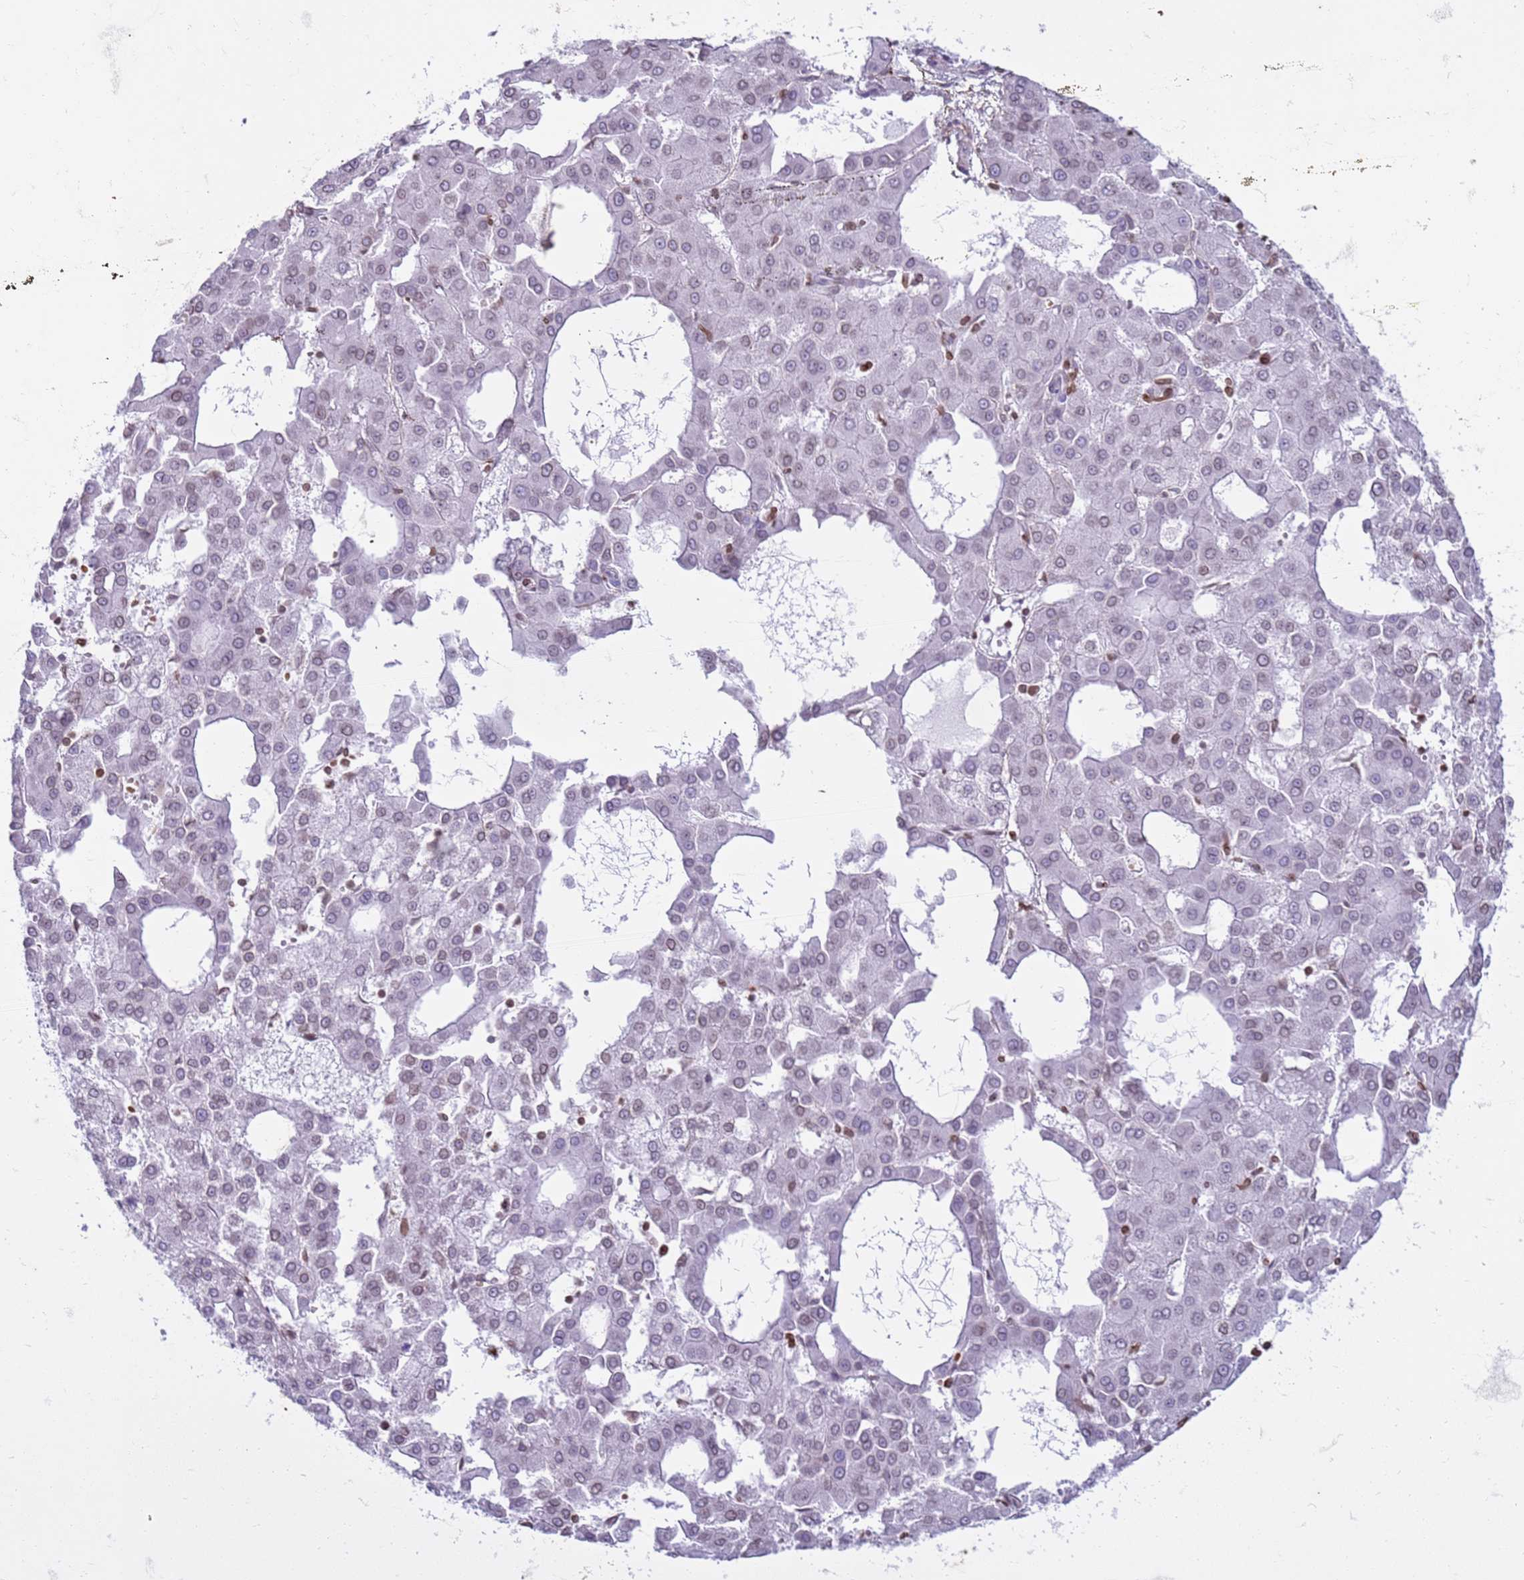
{"staining": {"intensity": "weak", "quantity": "<25%", "location": "cytoplasmic/membranous,nuclear"}, "tissue": "liver cancer", "cell_type": "Tumor cells", "image_type": "cancer", "snomed": [{"axis": "morphology", "description": "Carcinoma, Hepatocellular, NOS"}, {"axis": "topography", "description": "Liver"}], "caption": "Immunohistochemistry (IHC) micrograph of human liver cancer (hepatocellular carcinoma) stained for a protein (brown), which shows no staining in tumor cells.", "gene": "METTL25B", "patient": {"sex": "male", "age": 47}}